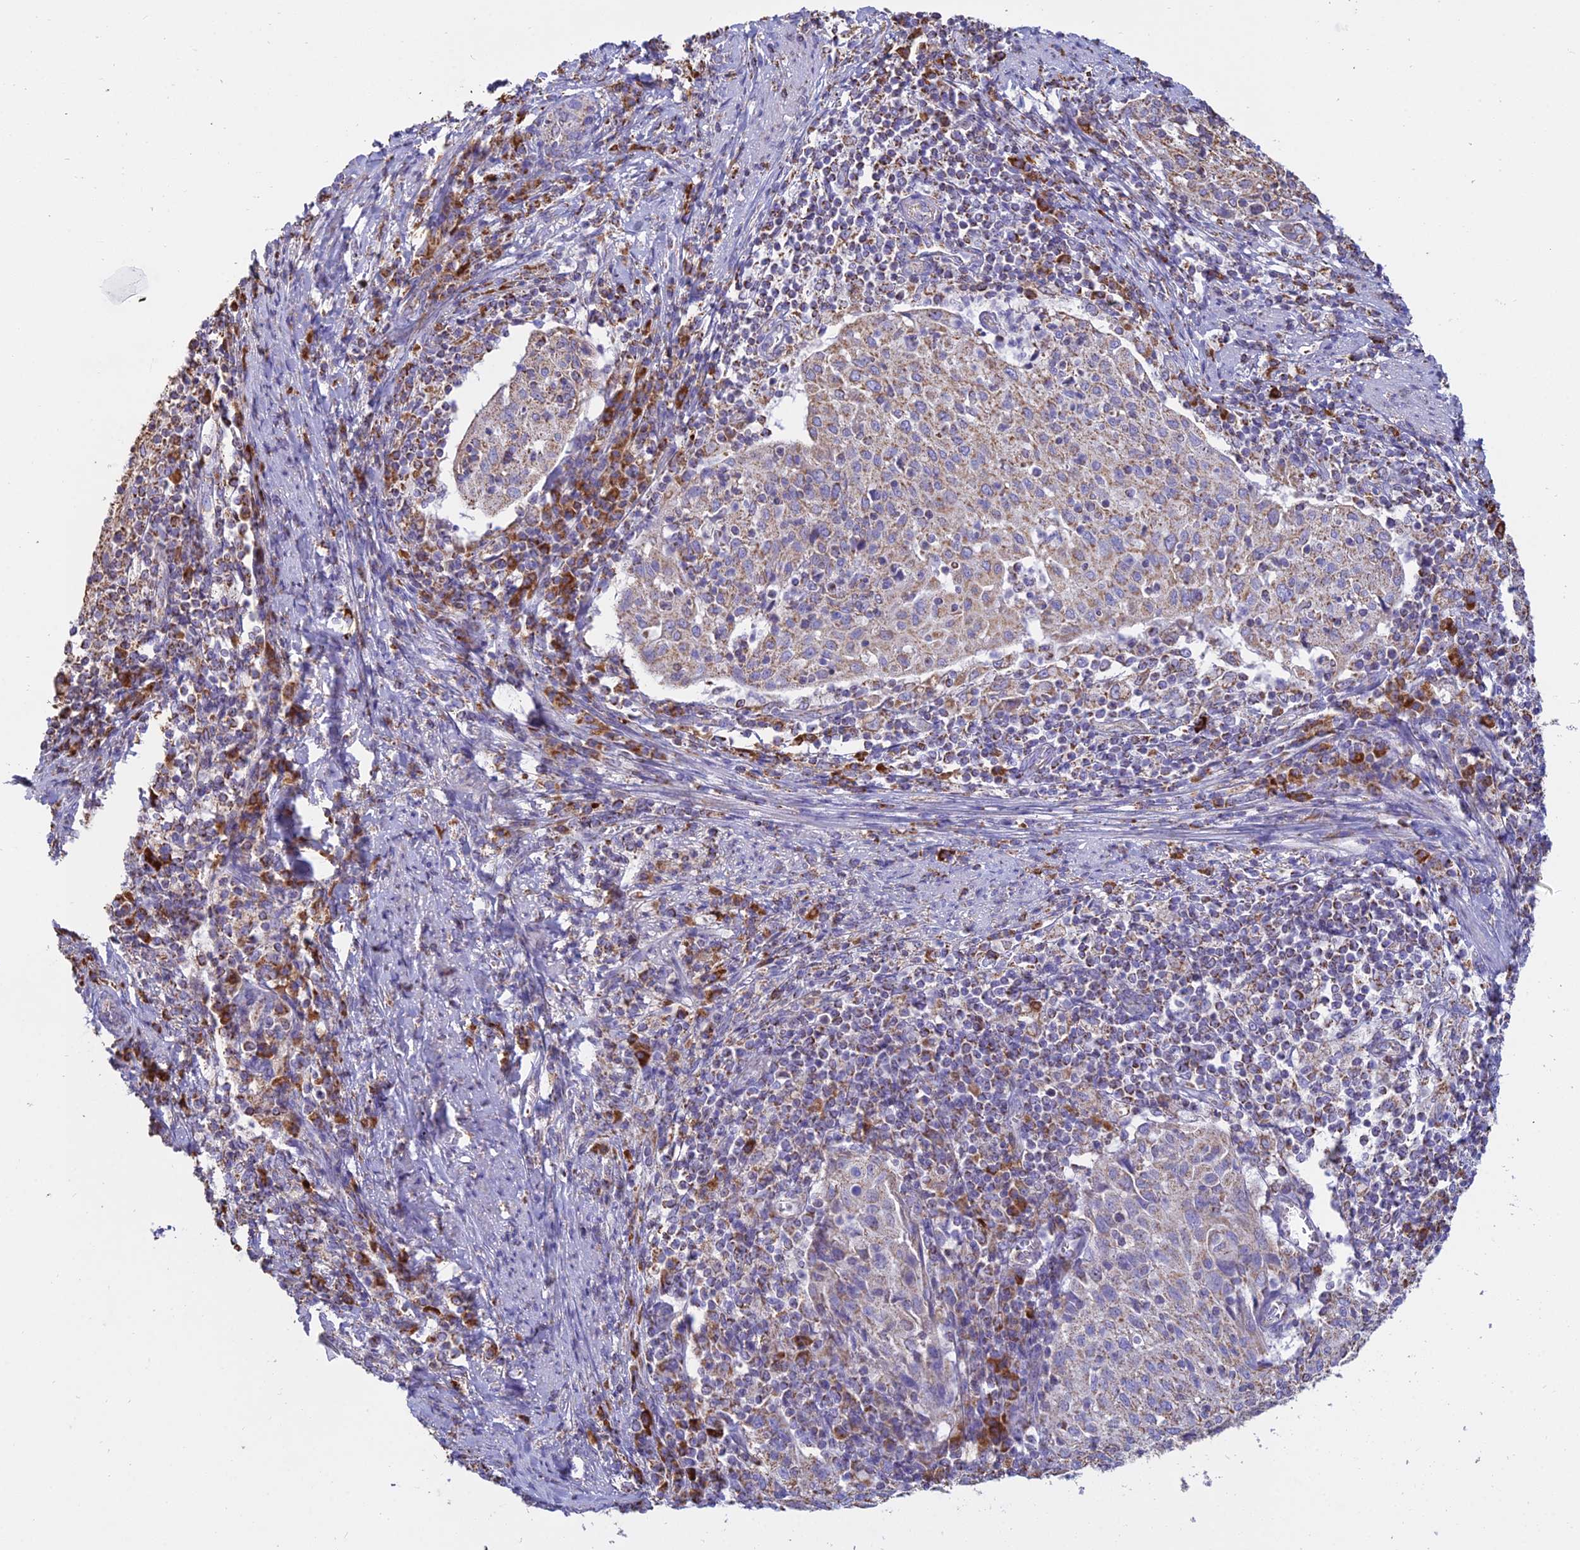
{"staining": {"intensity": "moderate", "quantity": ">75%", "location": "cytoplasmic/membranous"}, "tissue": "cervical cancer", "cell_type": "Tumor cells", "image_type": "cancer", "snomed": [{"axis": "morphology", "description": "Squamous cell carcinoma, NOS"}, {"axis": "topography", "description": "Cervix"}], "caption": "A brown stain highlights moderate cytoplasmic/membranous staining of a protein in human cervical cancer (squamous cell carcinoma) tumor cells.", "gene": "OR2W3", "patient": {"sex": "female", "age": 52}}